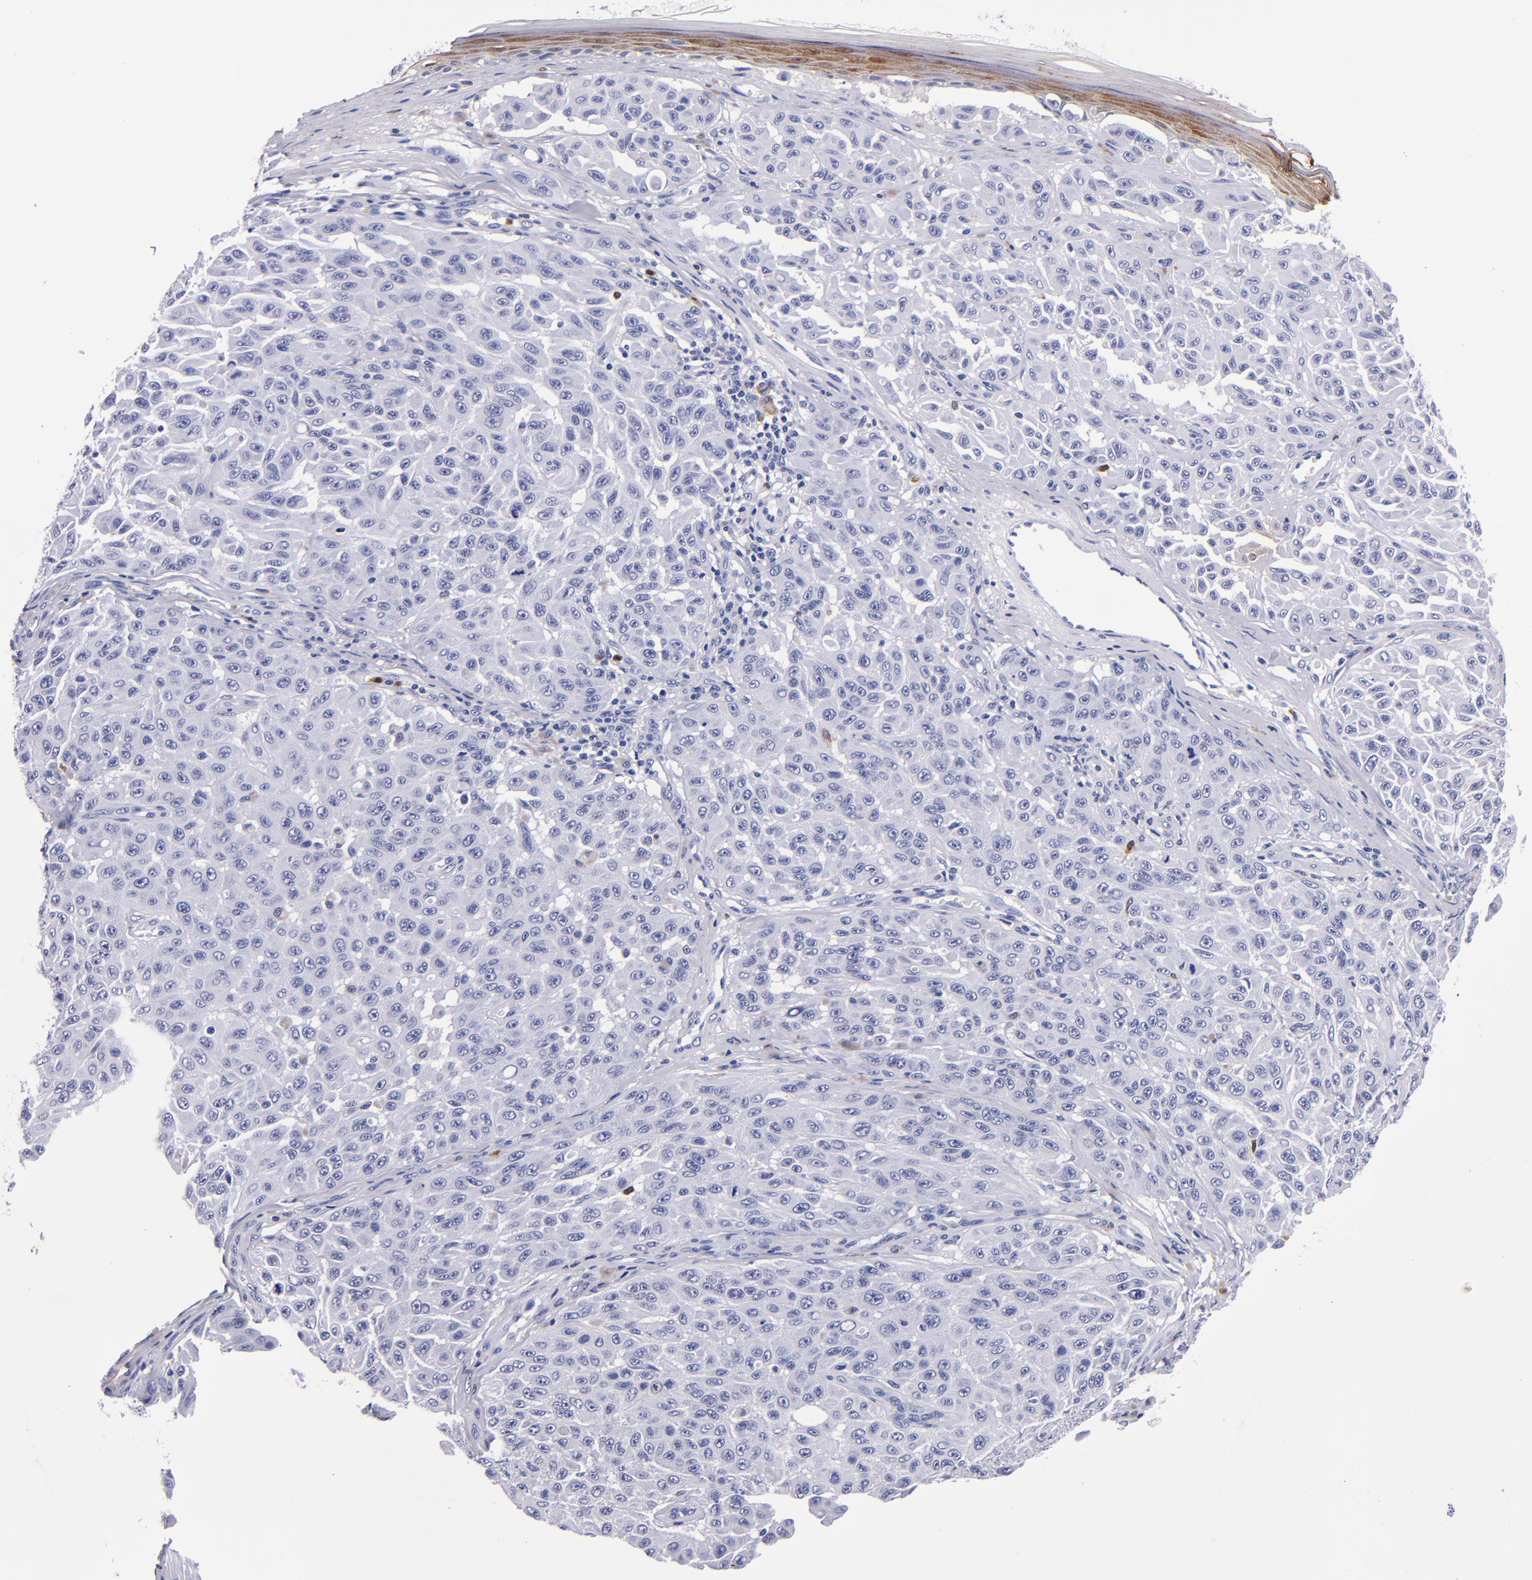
{"staining": {"intensity": "negative", "quantity": "none", "location": "none"}, "tissue": "melanoma", "cell_type": "Tumor cells", "image_type": "cancer", "snomed": [{"axis": "morphology", "description": "Malignant melanoma, NOS"}, {"axis": "topography", "description": "Skin"}], "caption": "This is a photomicrograph of IHC staining of malignant melanoma, which shows no positivity in tumor cells.", "gene": "S100A8", "patient": {"sex": "male", "age": 30}}